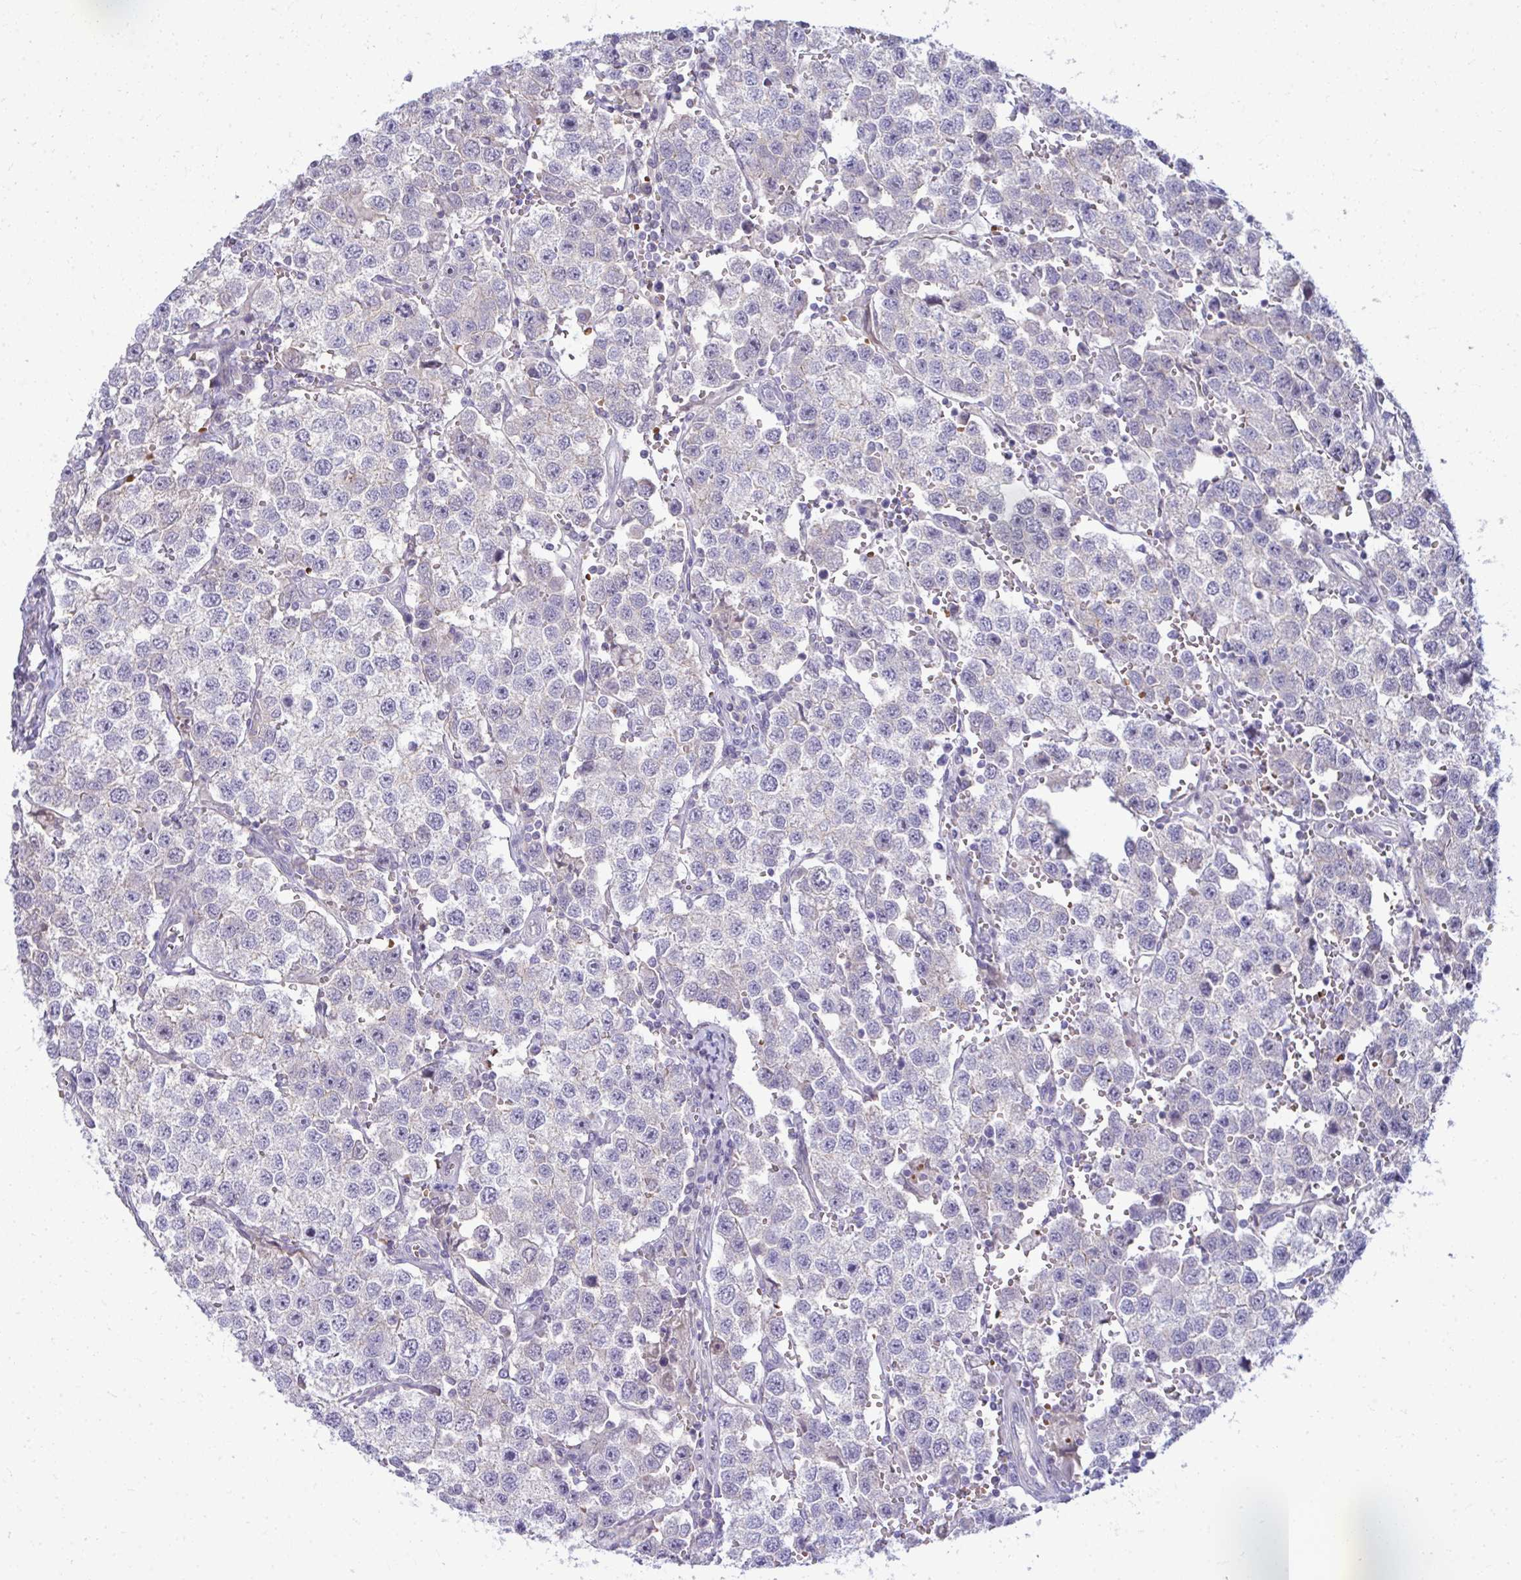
{"staining": {"intensity": "negative", "quantity": "none", "location": "none"}, "tissue": "testis cancer", "cell_type": "Tumor cells", "image_type": "cancer", "snomed": [{"axis": "morphology", "description": "Seminoma, NOS"}, {"axis": "topography", "description": "Testis"}], "caption": "Immunohistochemical staining of testis cancer (seminoma) displays no significant staining in tumor cells.", "gene": "SLC14A1", "patient": {"sex": "male", "age": 37}}